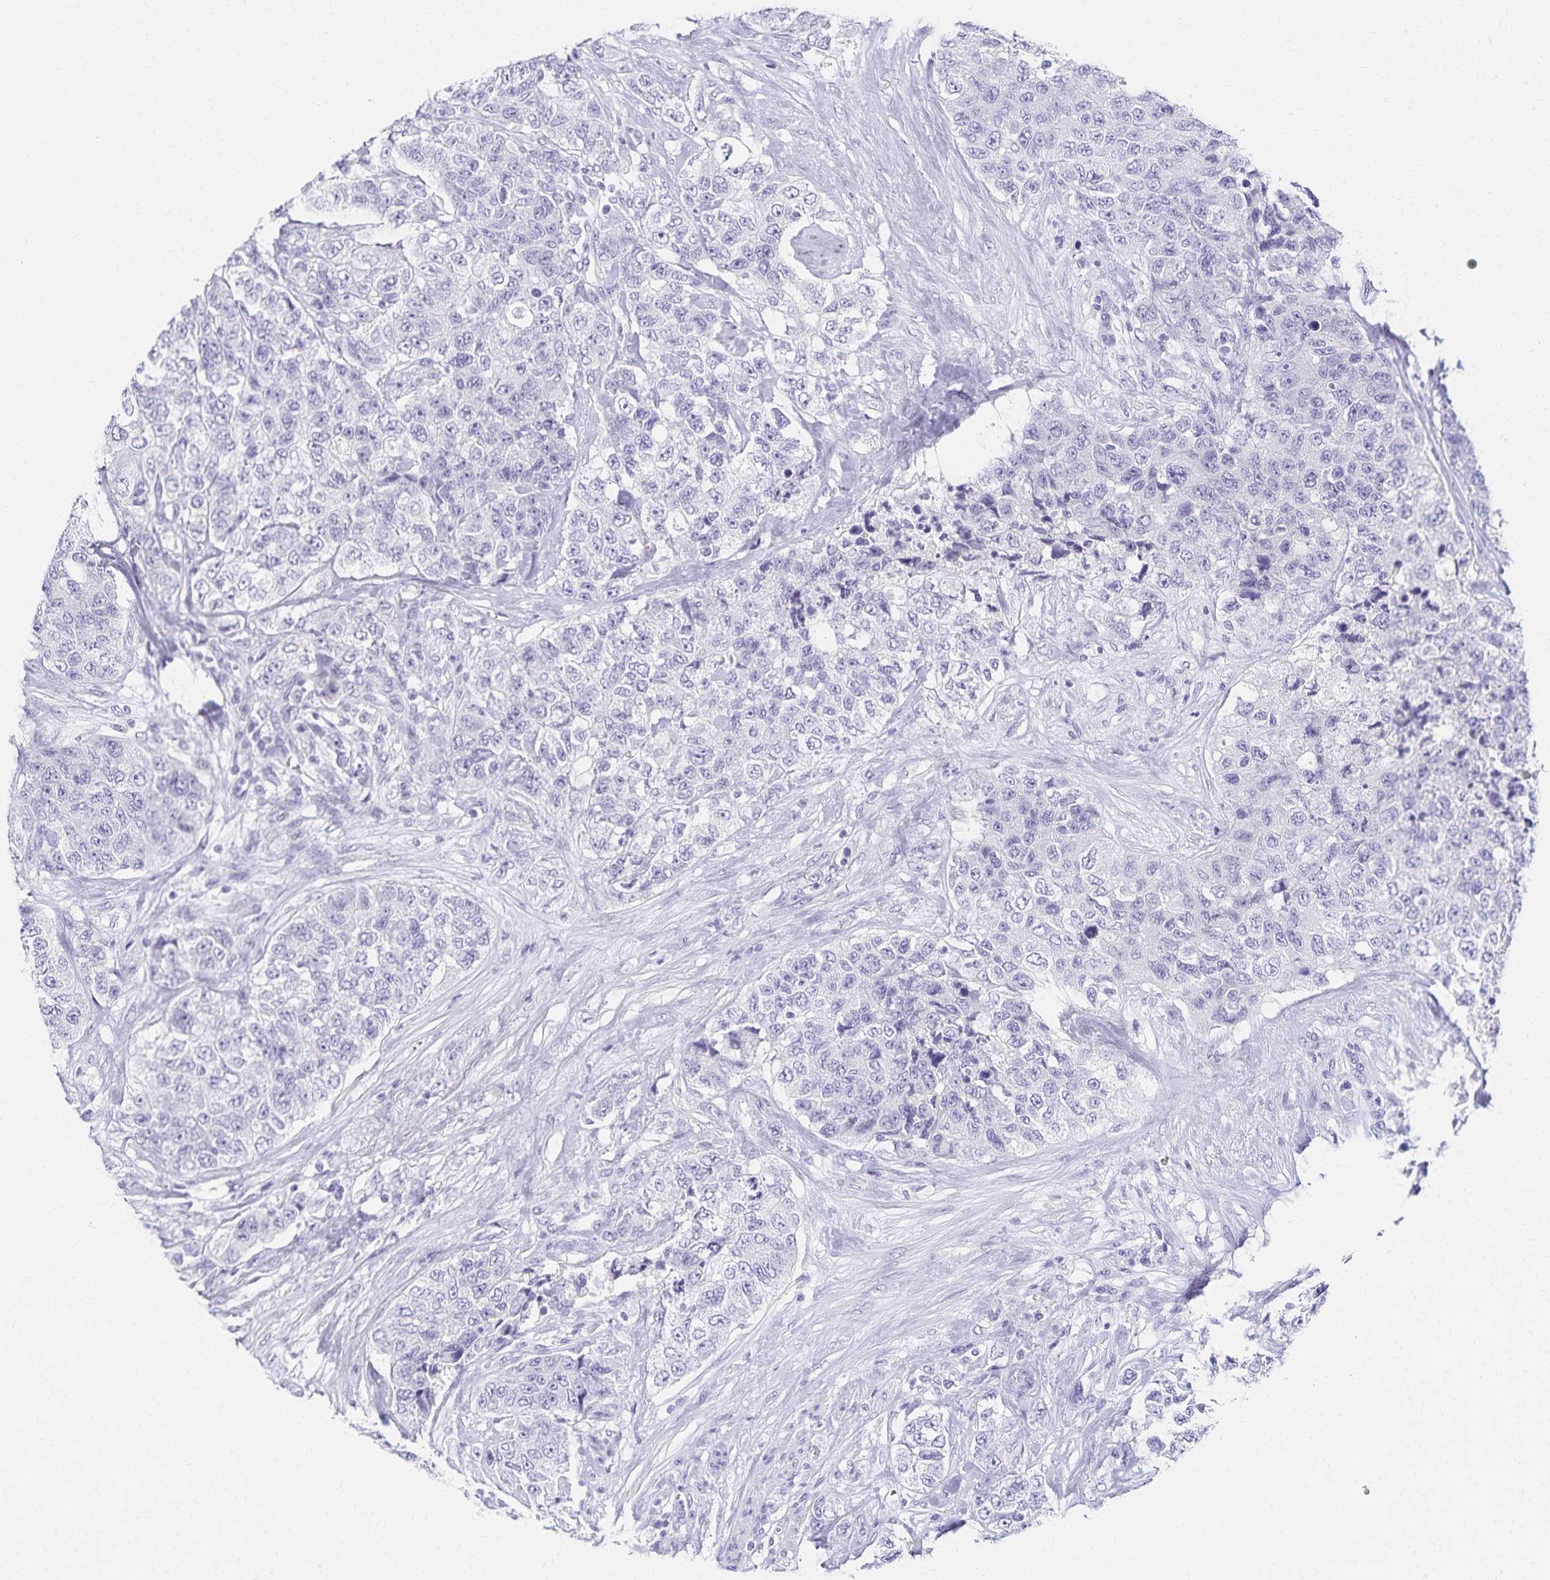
{"staining": {"intensity": "negative", "quantity": "none", "location": "none"}, "tissue": "urothelial cancer", "cell_type": "Tumor cells", "image_type": "cancer", "snomed": [{"axis": "morphology", "description": "Urothelial carcinoma, High grade"}, {"axis": "topography", "description": "Urinary bladder"}], "caption": "High power microscopy image of an IHC histopathology image of urothelial carcinoma (high-grade), revealing no significant expression in tumor cells.", "gene": "C2orf50", "patient": {"sex": "female", "age": 78}}